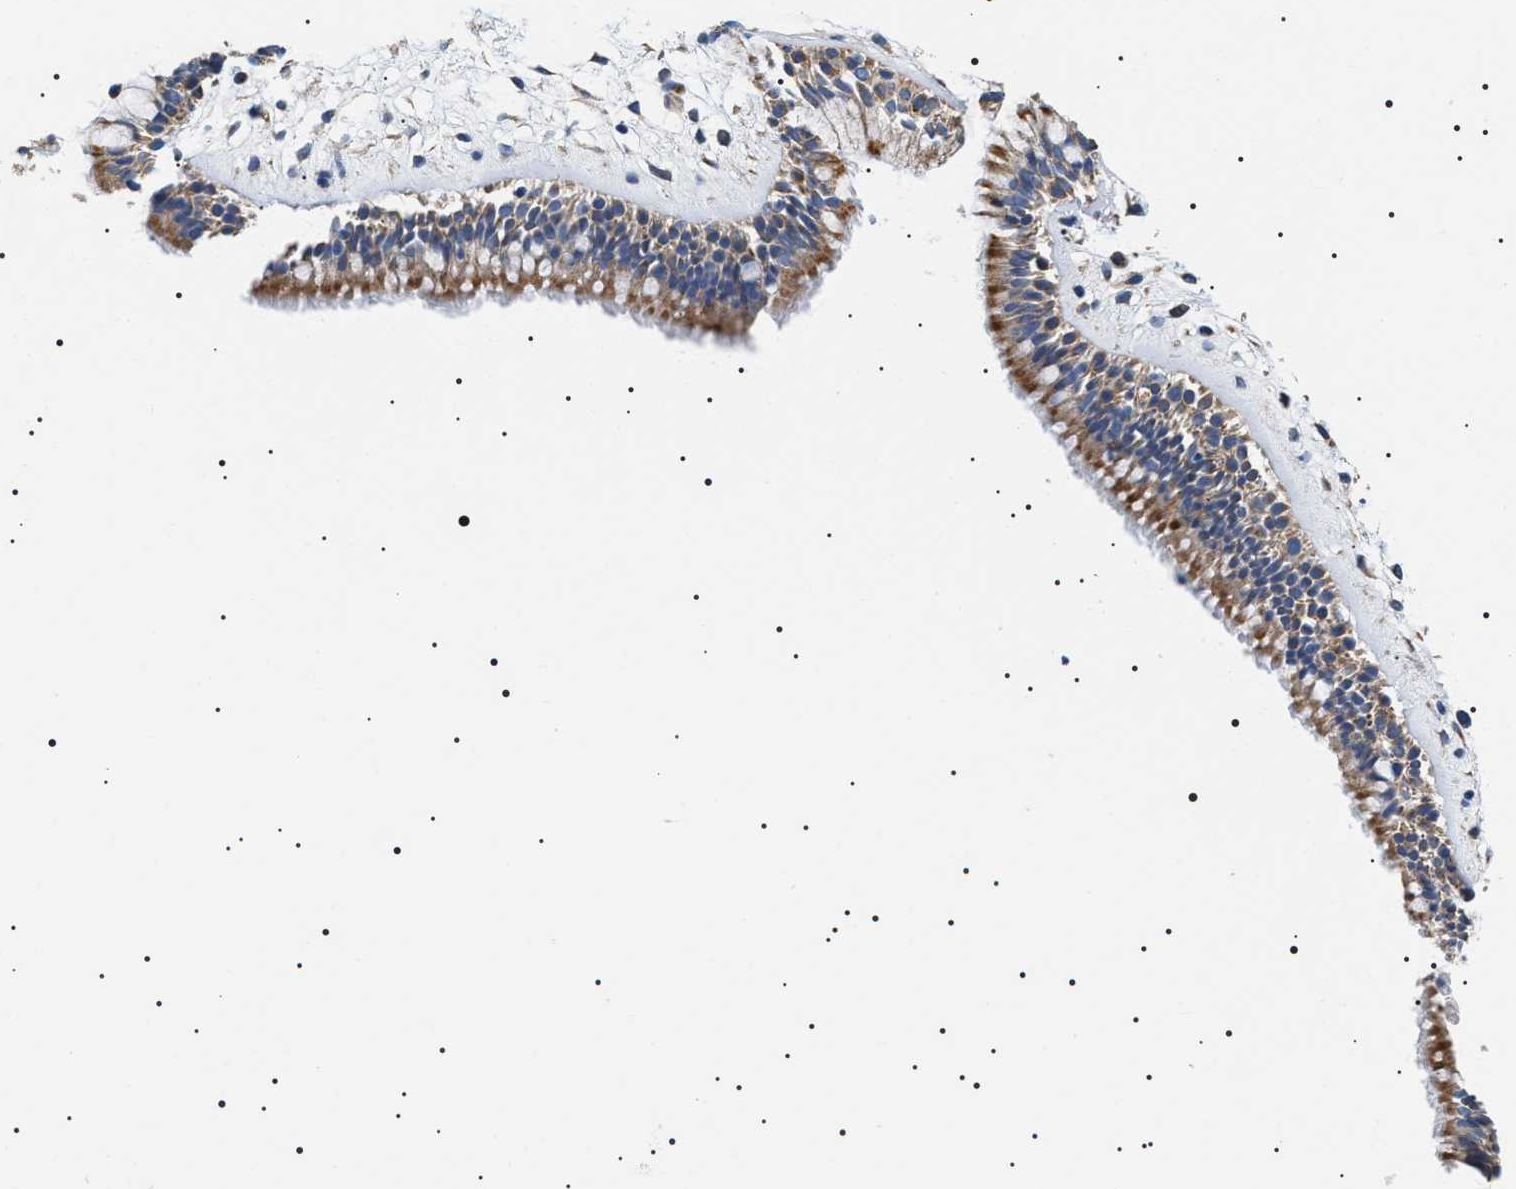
{"staining": {"intensity": "moderate", "quantity": ">75%", "location": "cytoplasmic/membranous"}, "tissue": "nasopharynx", "cell_type": "Respiratory epithelial cells", "image_type": "normal", "snomed": [{"axis": "morphology", "description": "Normal tissue, NOS"}, {"axis": "morphology", "description": "Inflammation, NOS"}, {"axis": "topography", "description": "Nasopharynx"}], "caption": "A medium amount of moderate cytoplasmic/membranous expression is present in approximately >75% of respiratory epithelial cells in benign nasopharynx. The protein is shown in brown color, while the nuclei are stained blue.", "gene": "TMEM222", "patient": {"sex": "male", "age": 48}}